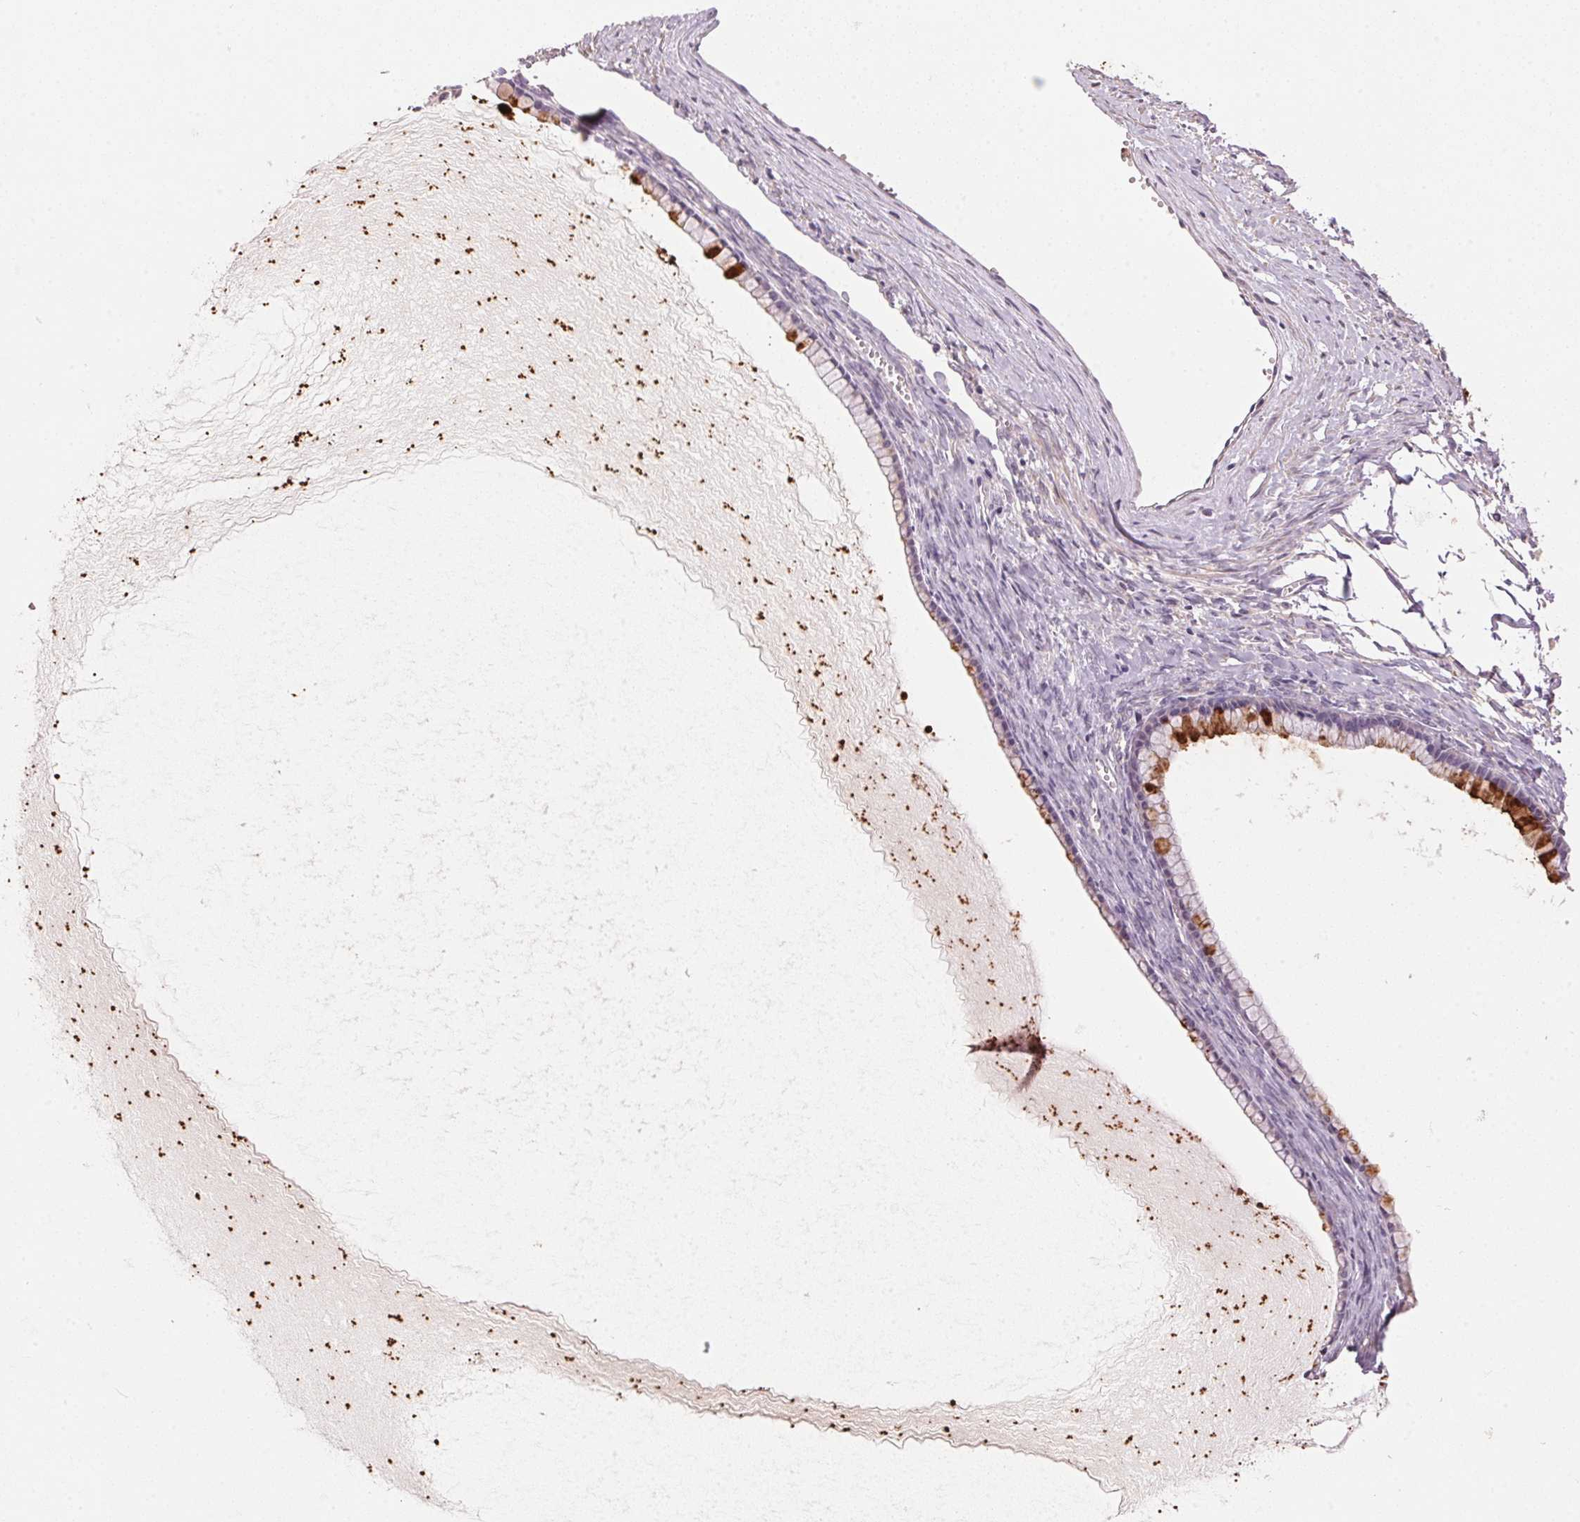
{"staining": {"intensity": "strong", "quantity": "<25%", "location": "cytoplasmic/membranous"}, "tissue": "ovarian cancer", "cell_type": "Tumor cells", "image_type": "cancer", "snomed": [{"axis": "morphology", "description": "Cystadenocarcinoma, mucinous, NOS"}, {"axis": "topography", "description": "Ovary"}], "caption": "Protein staining demonstrates strong cytoplasmic/membranous expression in approximately <25% of tumor cells in ovarian cancer.", "gene": "LYZL6", "patient": {"sex": "female", "age": 41}}